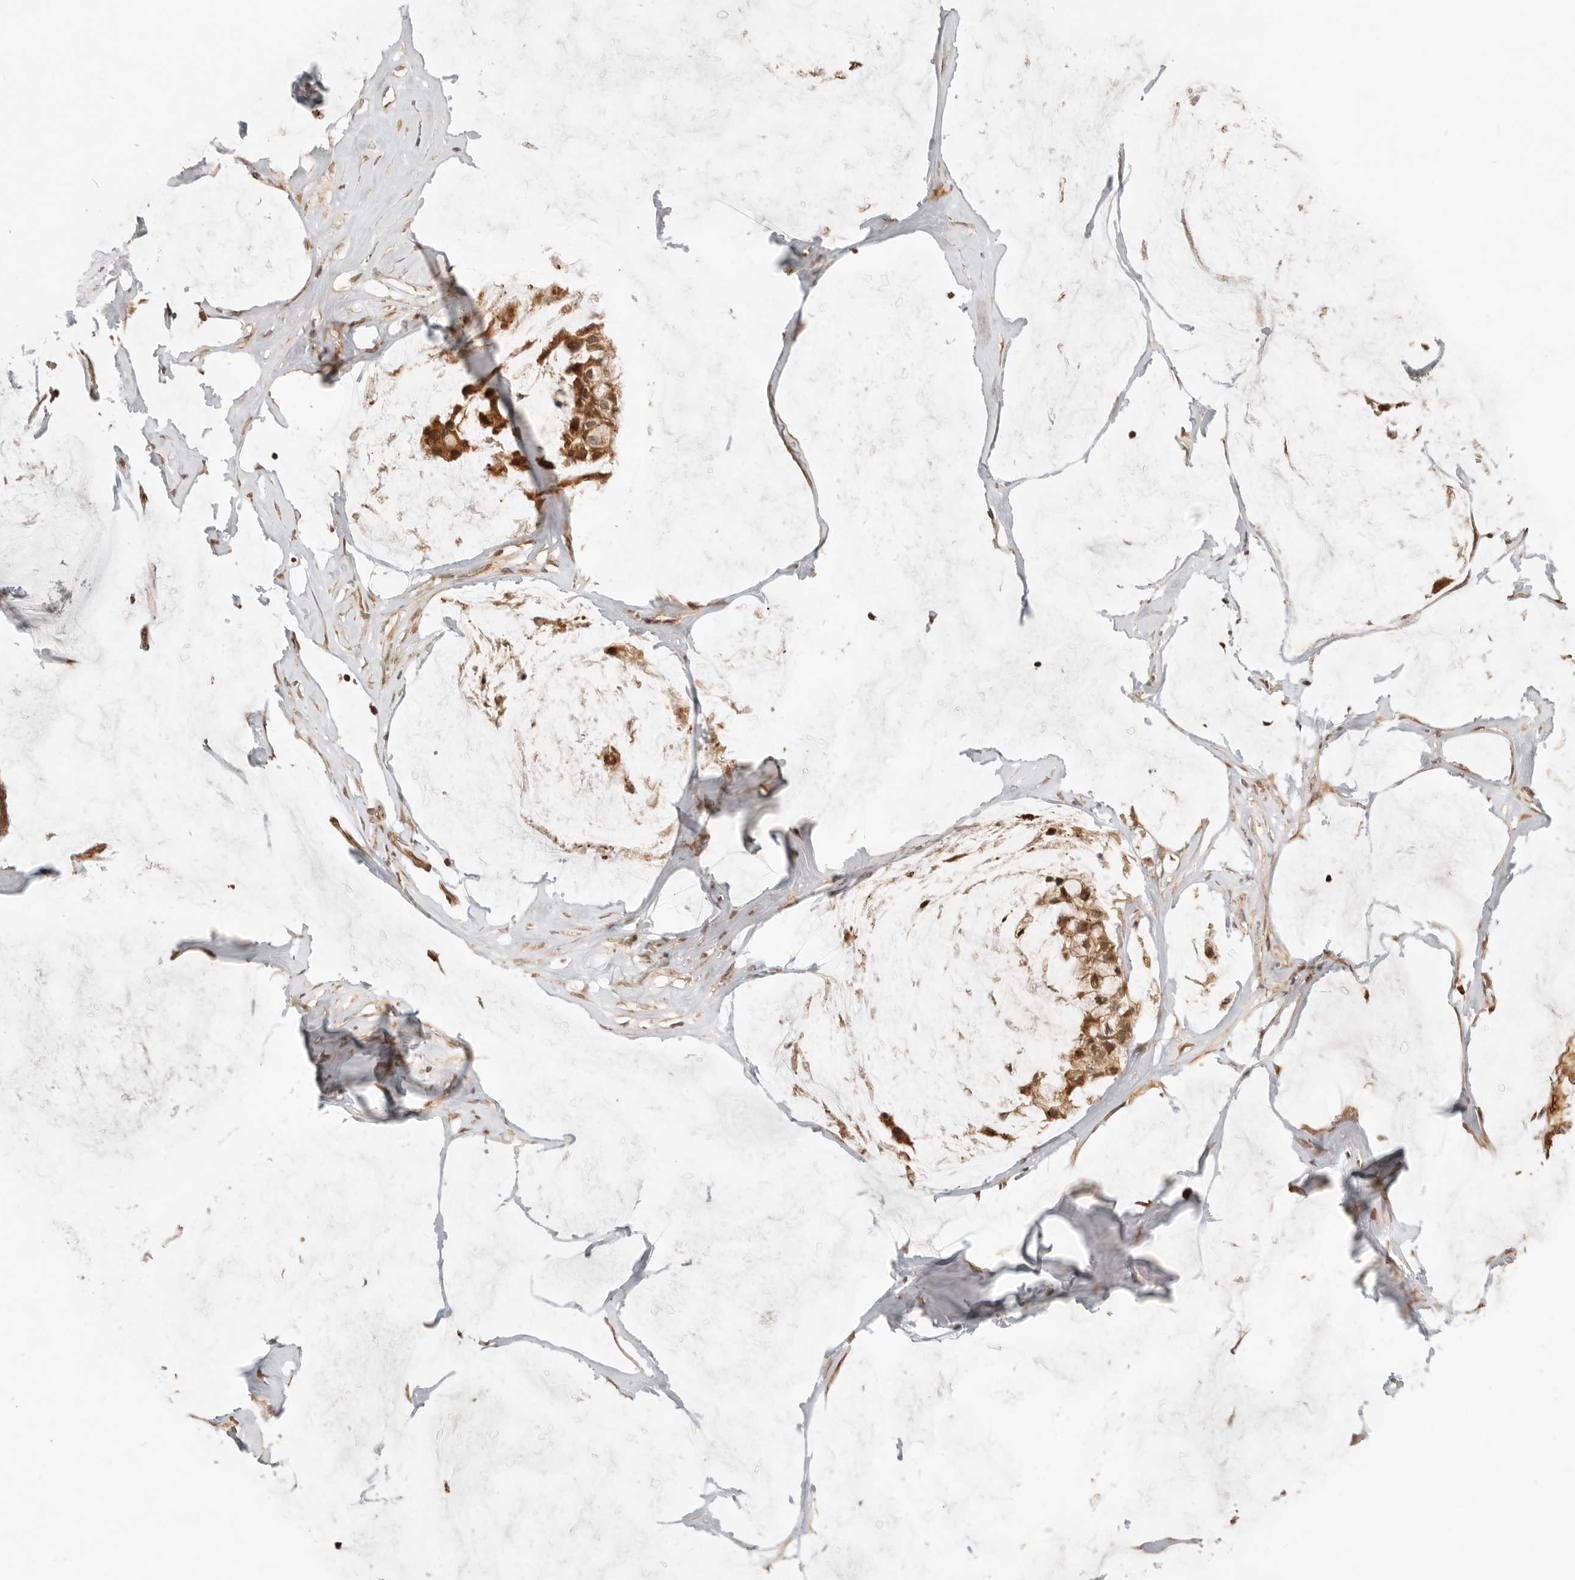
{"staining": {"intensity": "moderate", "quantity": ">75%", "location": "cytoplasmic/membranous"}, "tissue": "ovarian cancer", "cell_type": "Tumor cells", "image_type": "cancer", "snomed": [{"axis": "morphology", "description": "Cystadenocarcinoma, mucinous, NOS"}, {"axis": "topography", "description": "Ovary"}], "caption": "Approximately >75% of tumor cells in human mucinous cystadenocarcinoma (ovarian) exhibit moderate cytoplasmic/membranous protein expression as visualized by brown immunohistochemical staining.", "gene": "BAALC", "patient": {"sex": "female", "age": 39}}